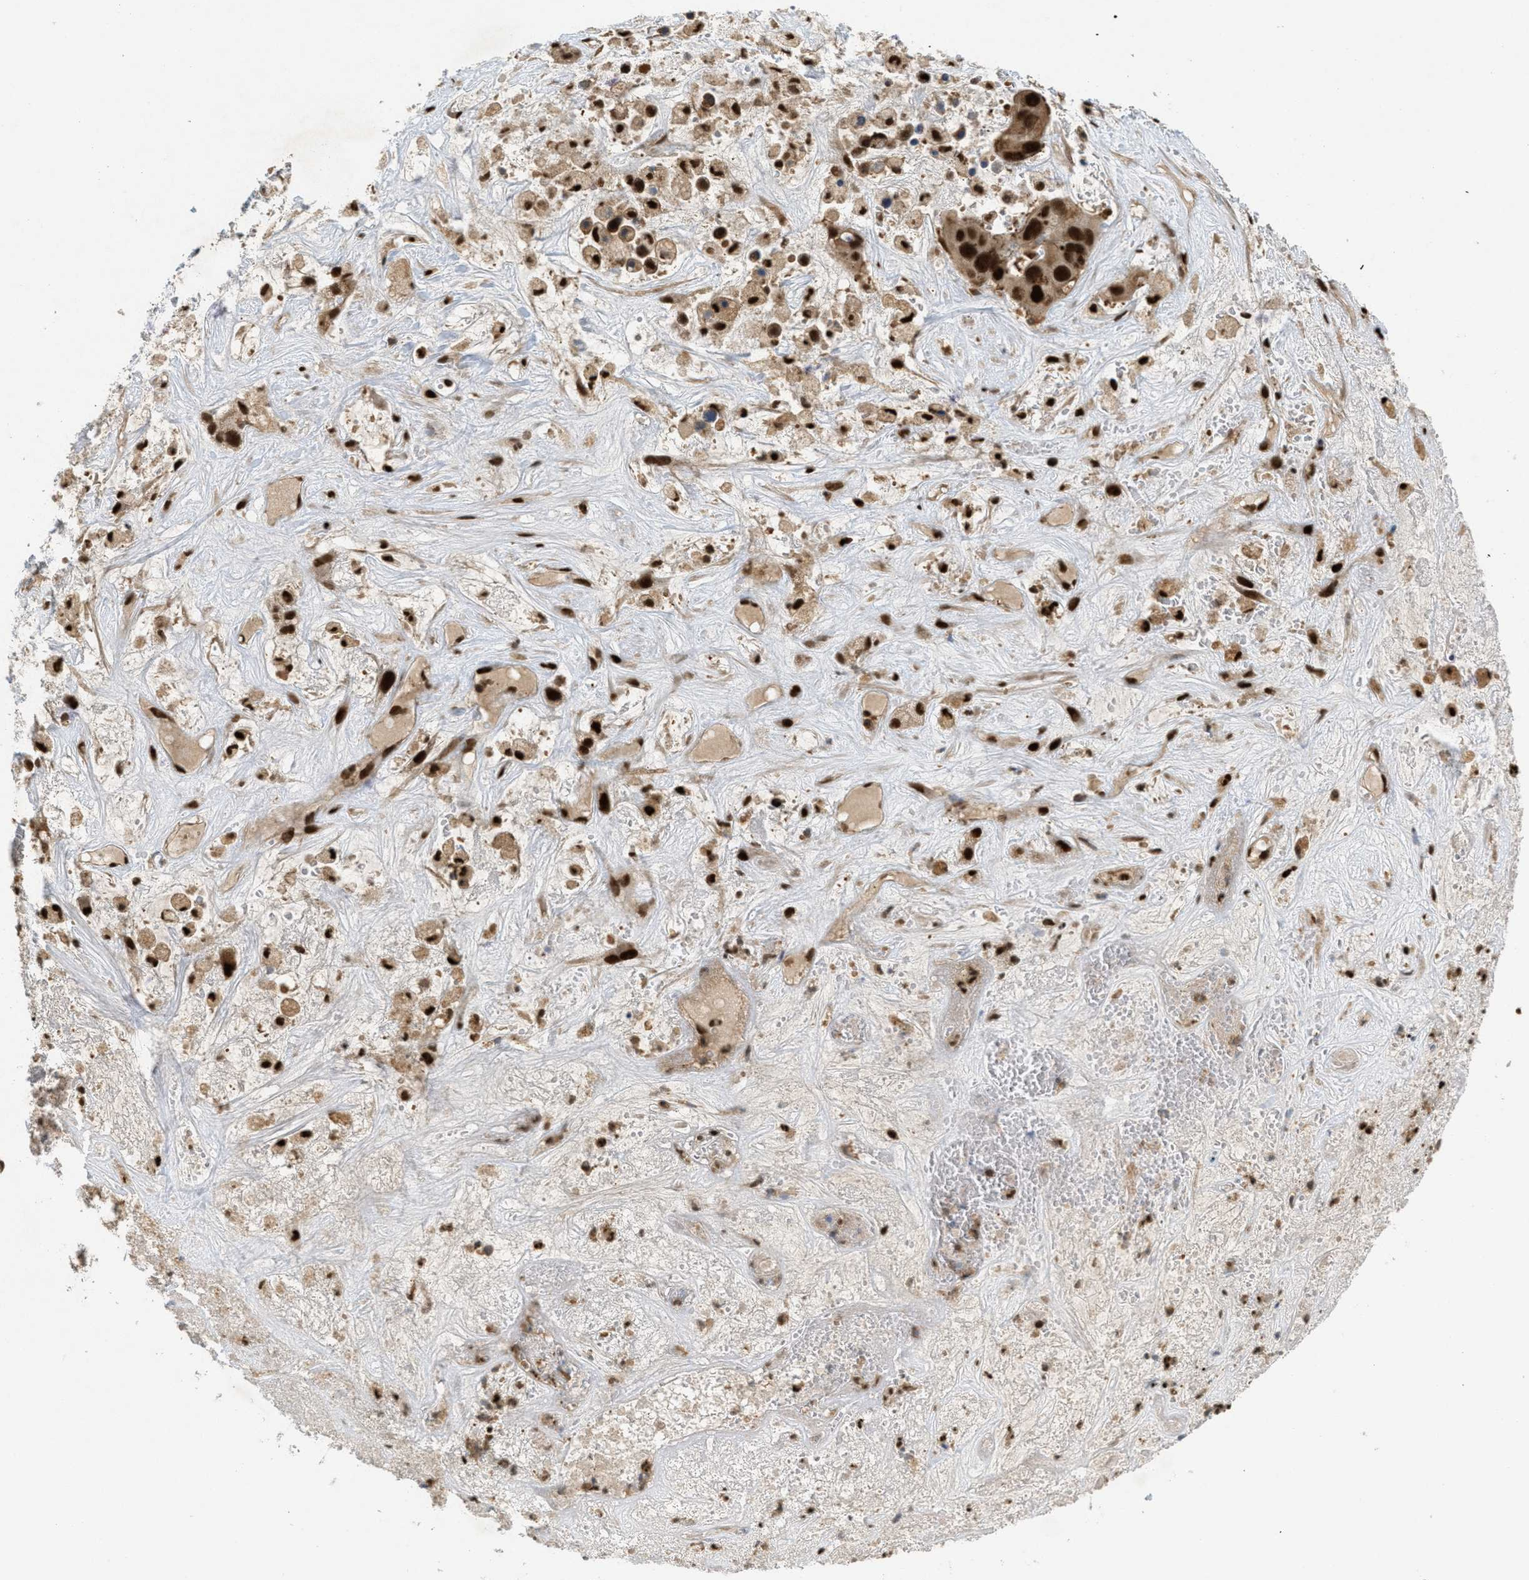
{"staining": {"intensity": "strong", "quantity": ">75%", "location": "cytoplasmic/membranous,nuclear"}, "tissue": "liver cancer", "cell_type": "Tumor cells", "image_type": "cancer", "snomed": [{"axis": "morphology", "description": "Cholangiocarcinoma"}, {"axis": "topography", "description": "Liver"}], "caption": "Strong cytoplasmic/membranous and nuclear staining is present in approximately >75% of tumor cells in liver cancer. (IHC, brightfield microscopy, high magnification).", "gene": "TLK1", "patient": {"sex": "female", "age": 65}}